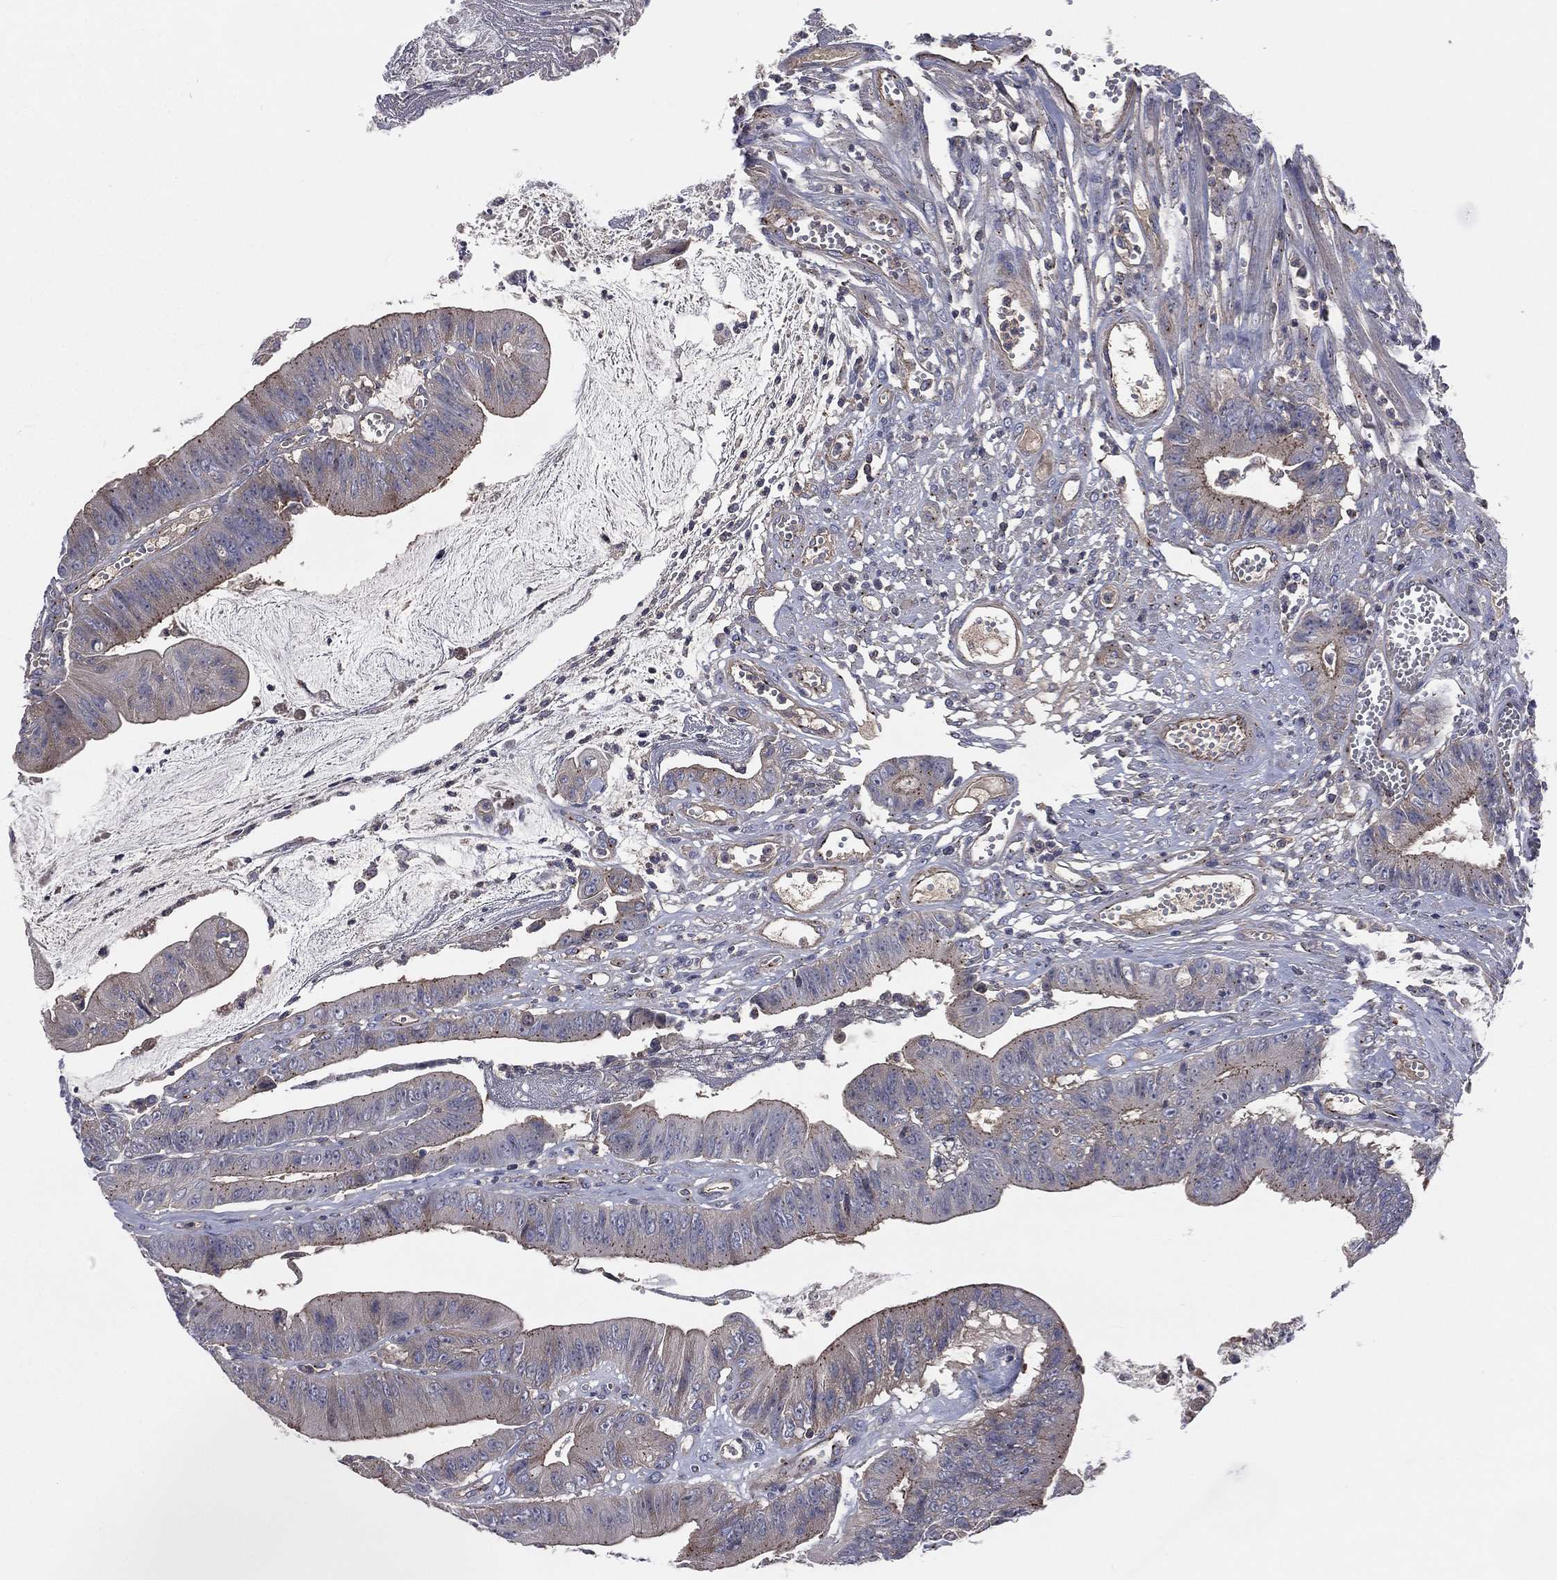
{"staining": {"intensity": "weak", "quantity": "<25%", "location": "cytoplasmic/membranous"}, "tissue": "colorectal cancer", "cell_type": "Tumor cells", "image_type": "cancer", "snomed": [{"axis": "morphology", "description": "Adenocarcinoma, NOS"}, {"axis": "topography", "description": "Colon"}], "caption": "Tumor cells are negative for protein expression in human colorectal adenocarcinoma. Brightfield microscopy of IHC stained with DAB (brown) and hematoxylin (blue), captured at high magnification.", "gene": "CROCC", "patient": {"sex": "female", "age": 69}}